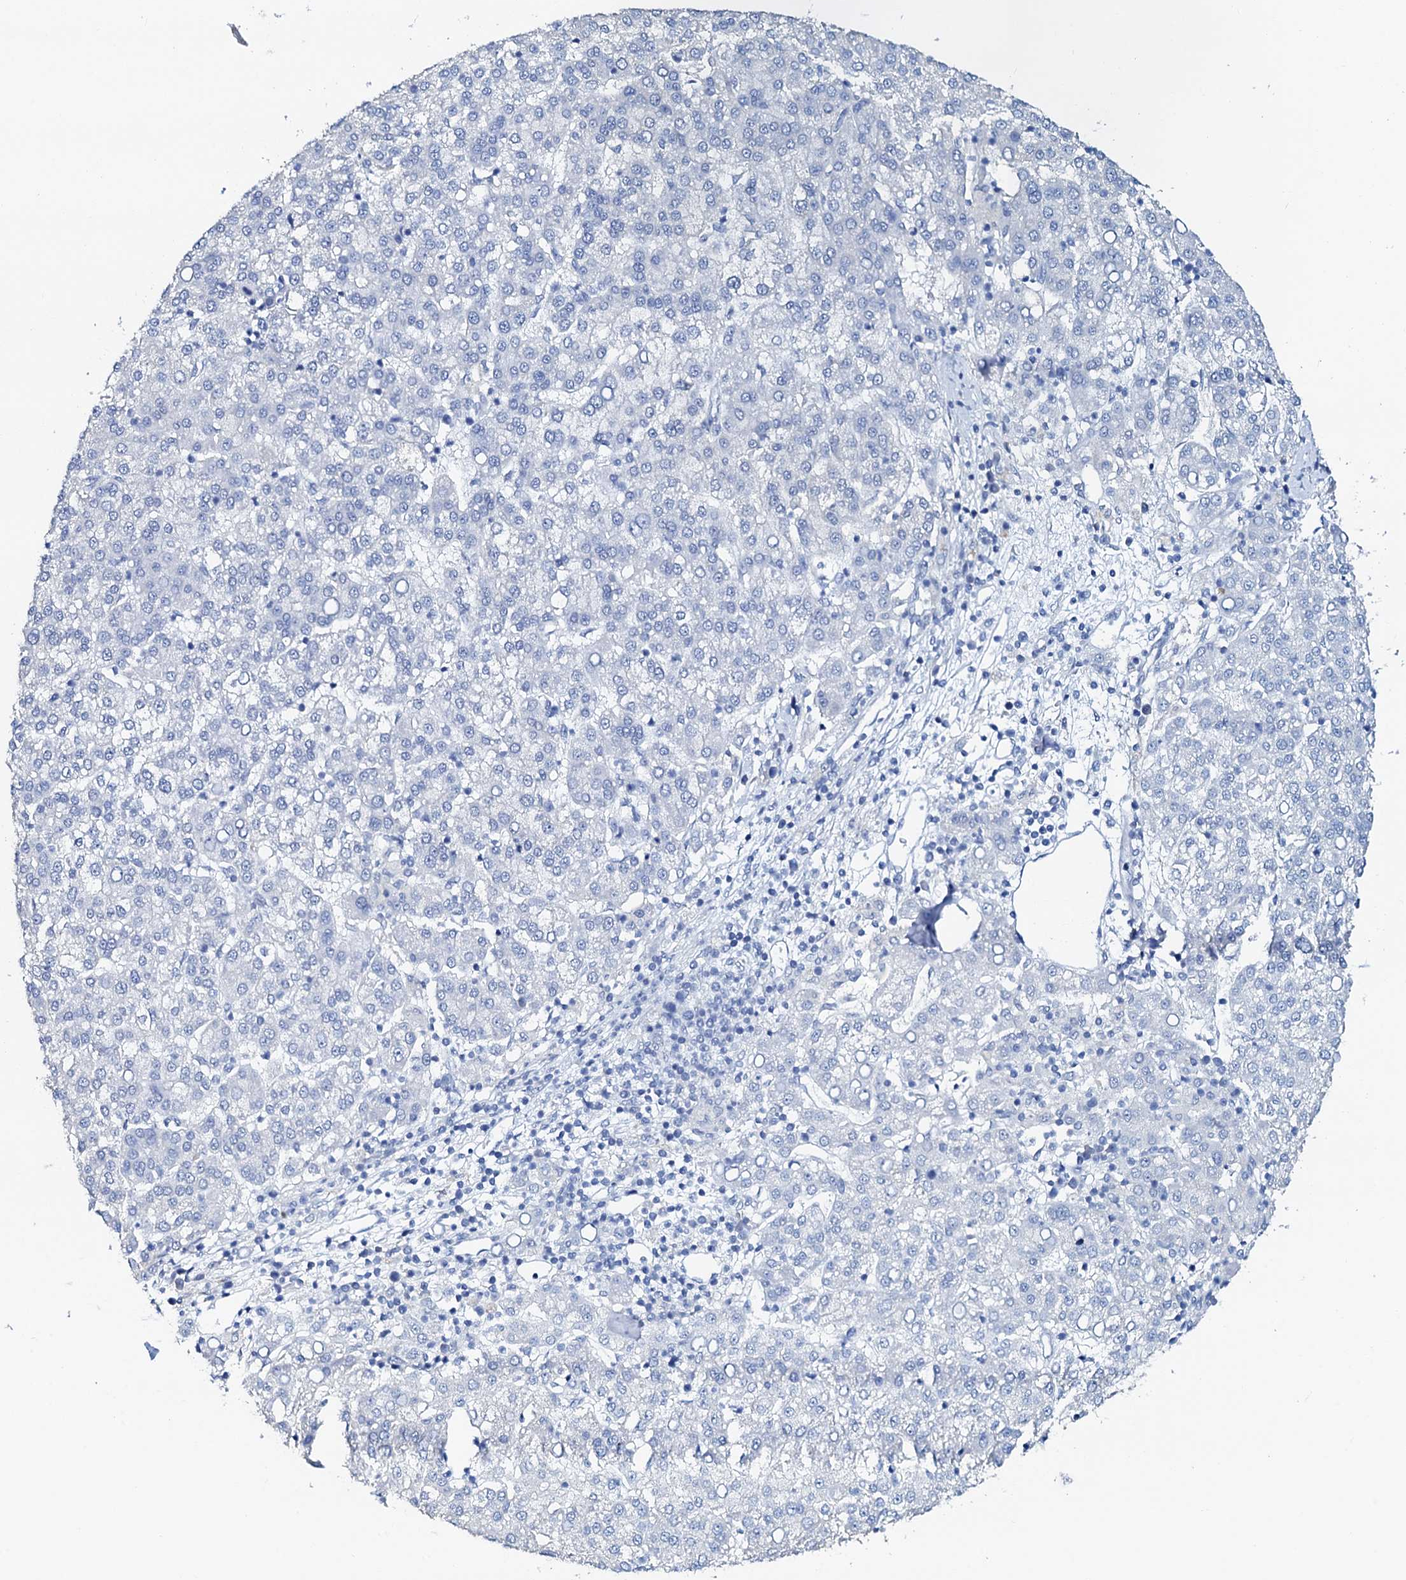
{"staining": {"intensity": "negative", "quantity": "none", "location": "none"}, "tissue": "liver cancer", "cell_type": "Tumor cells", "image_type": "cancer", "snomed": [{"axis": "morphology", "description": "Carcinoma, Hepatocellular, NOS"}, {"axis": "topography", "description": "Liver"}], "caption": "This is an immunohistochemistry (IHC) image of human liver hepatocellular carcinoma. There is no positivity in tumor cells.", "gene": "AMER2", "patient": {"sex": "female", "age": 58}}